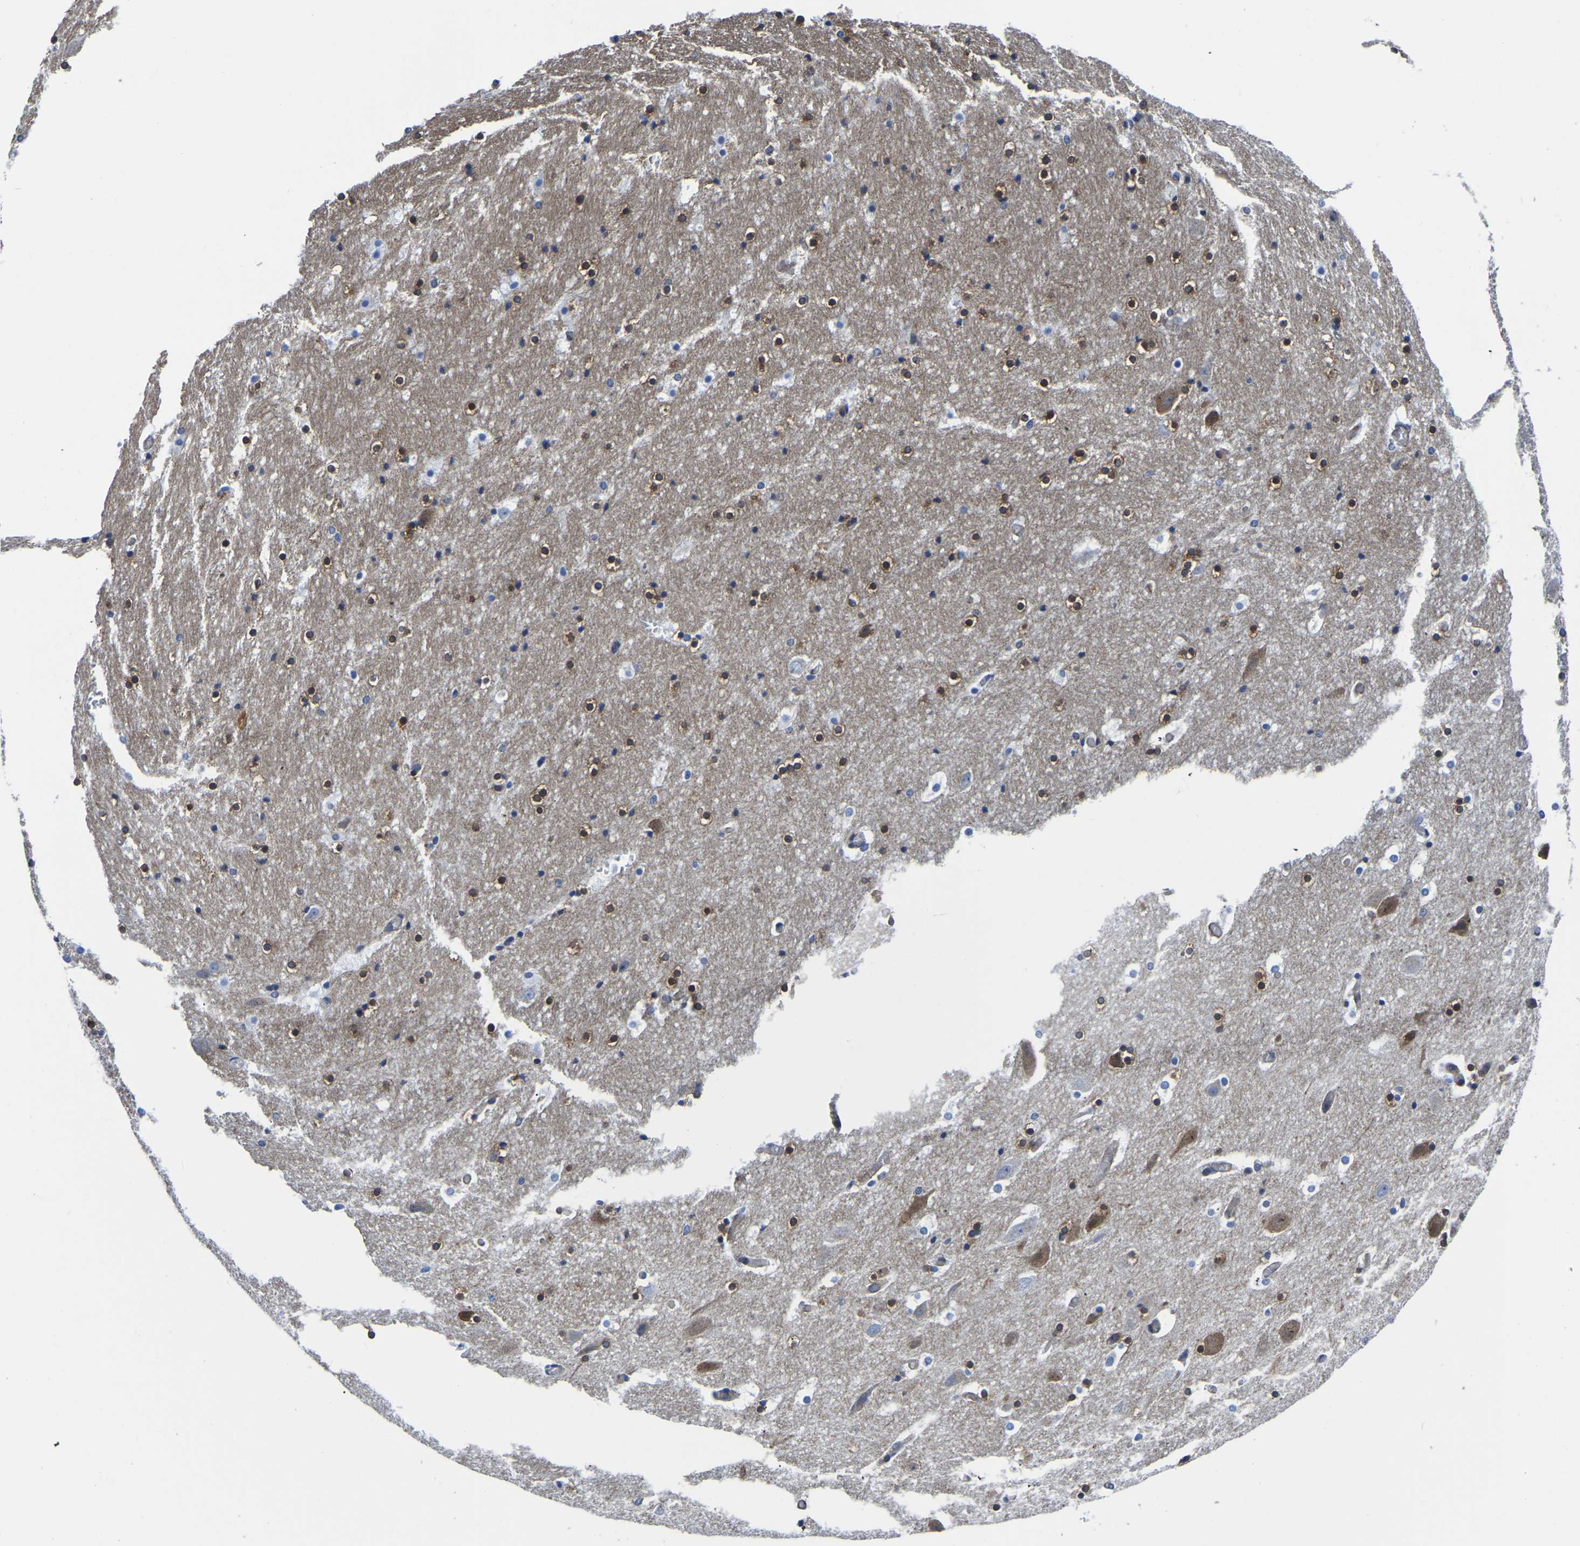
{"staining": {"intensity": "weak", "quantity": "25%-75%", "location": "cytoplasmic/membranous"}, "tissue": "hippocampus", "cell_type": "Glial cells", "image_type": "normal", "snomed": [{"axis": "morphology", "description": "Normal tissue, NOS"}, {"axis": "topography", "description": "Hippocampus"}], "caption": "Approximately 25%-75% of glial cells in normal human hippocampus exhibit weak cytoplasmic/membranous protein expression as visualized by brown immunohistochemical staining.", "gene": "TFG", "patient": {"sex": "male", "age": 45}}